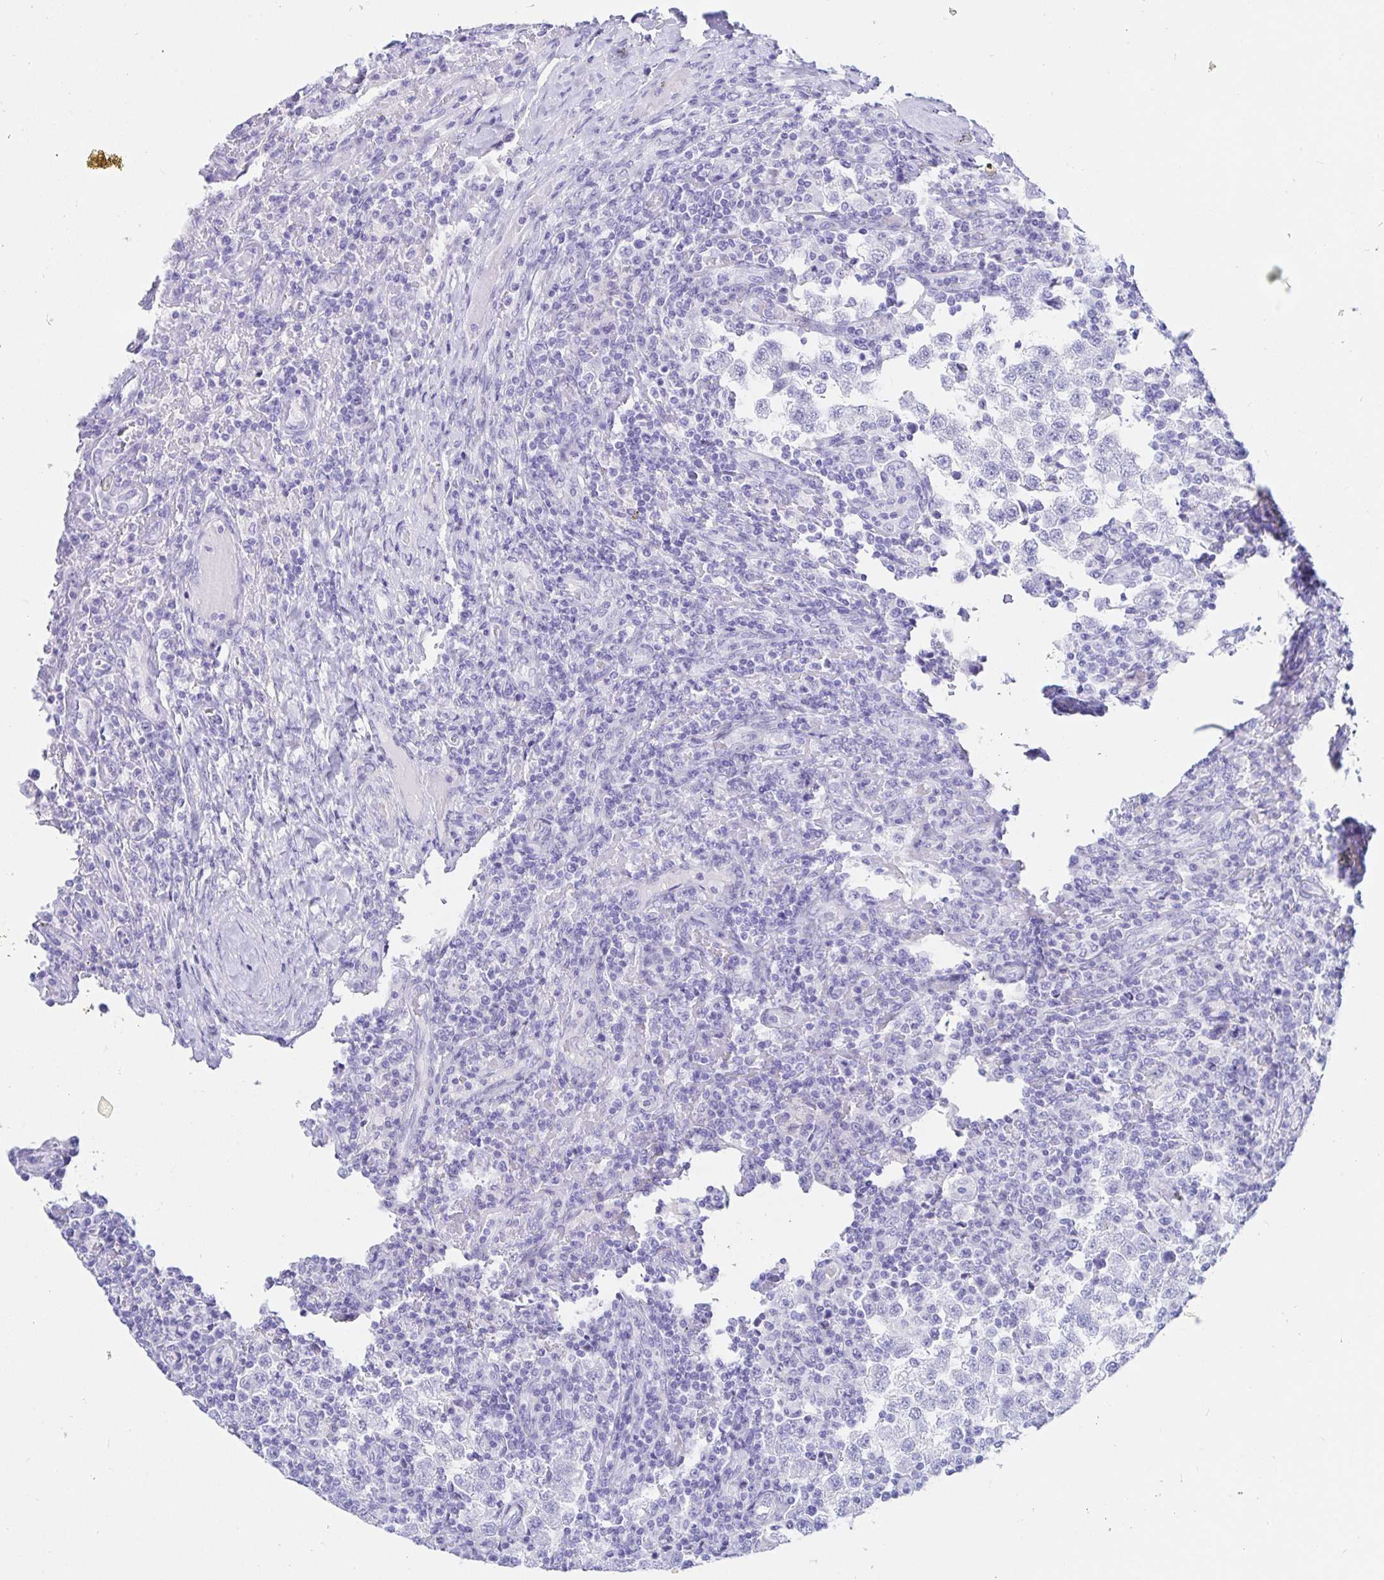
{"staining": {"intensity": "negative", "quantity": "none", "location": "none"}, "tissue": "testis cancer", "cell_type": "Tumor cells", "image_type": "cancer", "snomed": [{"axis": "morphology", "description": "Seminoma, NOS"}, {"axis": "topography", "description": "Testis"}], "caption": "An immunohistochemistry (IHC) histopathology image of testis cancer is shown. There is no staining in tumor cells of testis cancer.", "gene": "KCNH6", "patient": {"sex": "male", "age": 34}}